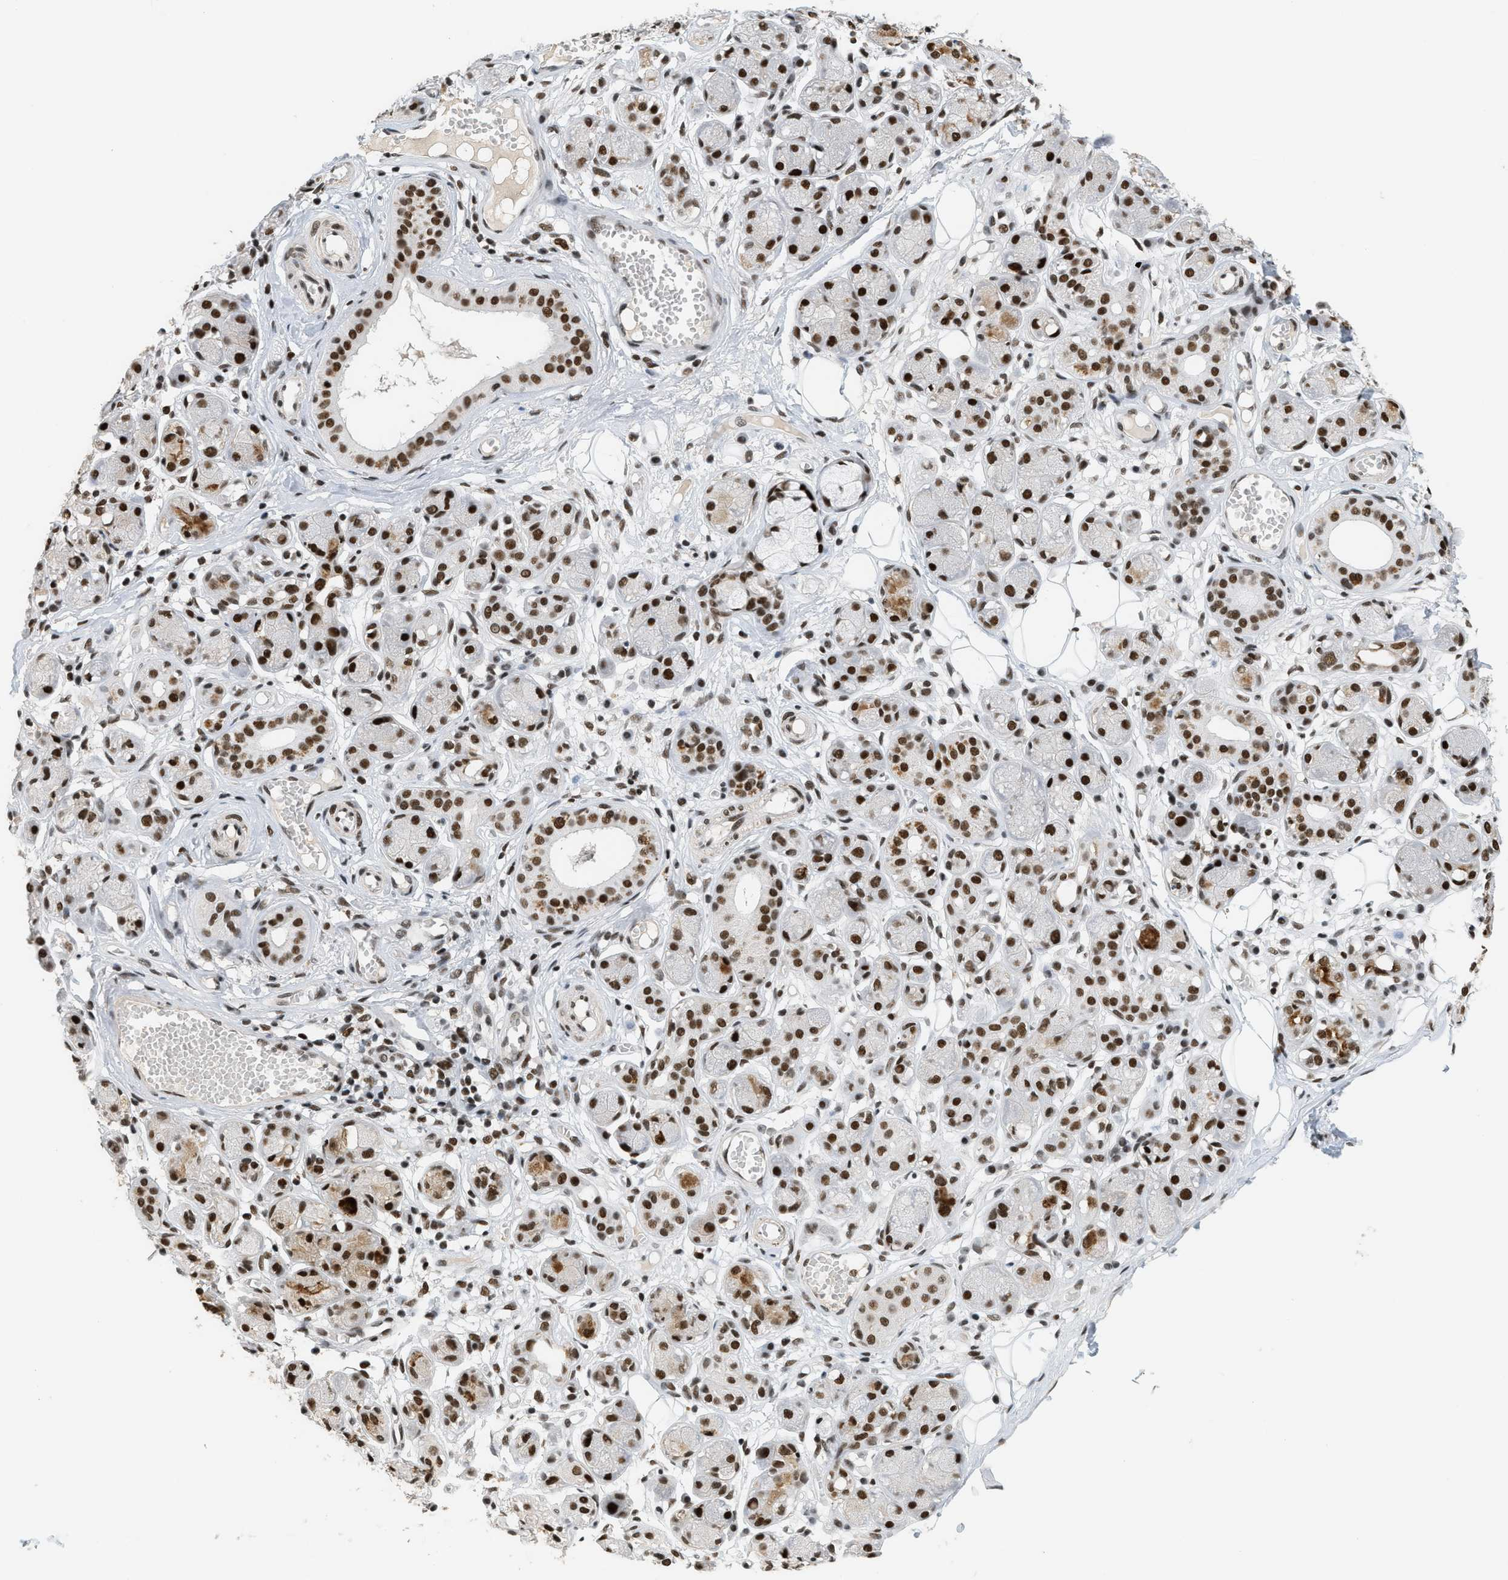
{"staining": {"intensity": "moderate", "quantity": ">75%", "location": "nuclear"}, "tissue": "soft tissue", "cell_type": "Fibroblasts", "image_type": "normal", "snomed": [{"axis": "morphology", "description": "Normal tissue, NOS"}, {"axis": "morphology", "description": "Inflammation, NOS"}, {"axis": "topography", "description": "Salivary gland"}, {"axis": "topography", "description": "Peripheral nerve tissue"}], "caption": "Moderate nuclear positivity for a protein is appreciated in about >75% of fibroblasts of unremarkable soft tissue using immunohistochemistry.", "gene": "SMARCB1", "patient": {"sex": "female", "age": 75}}